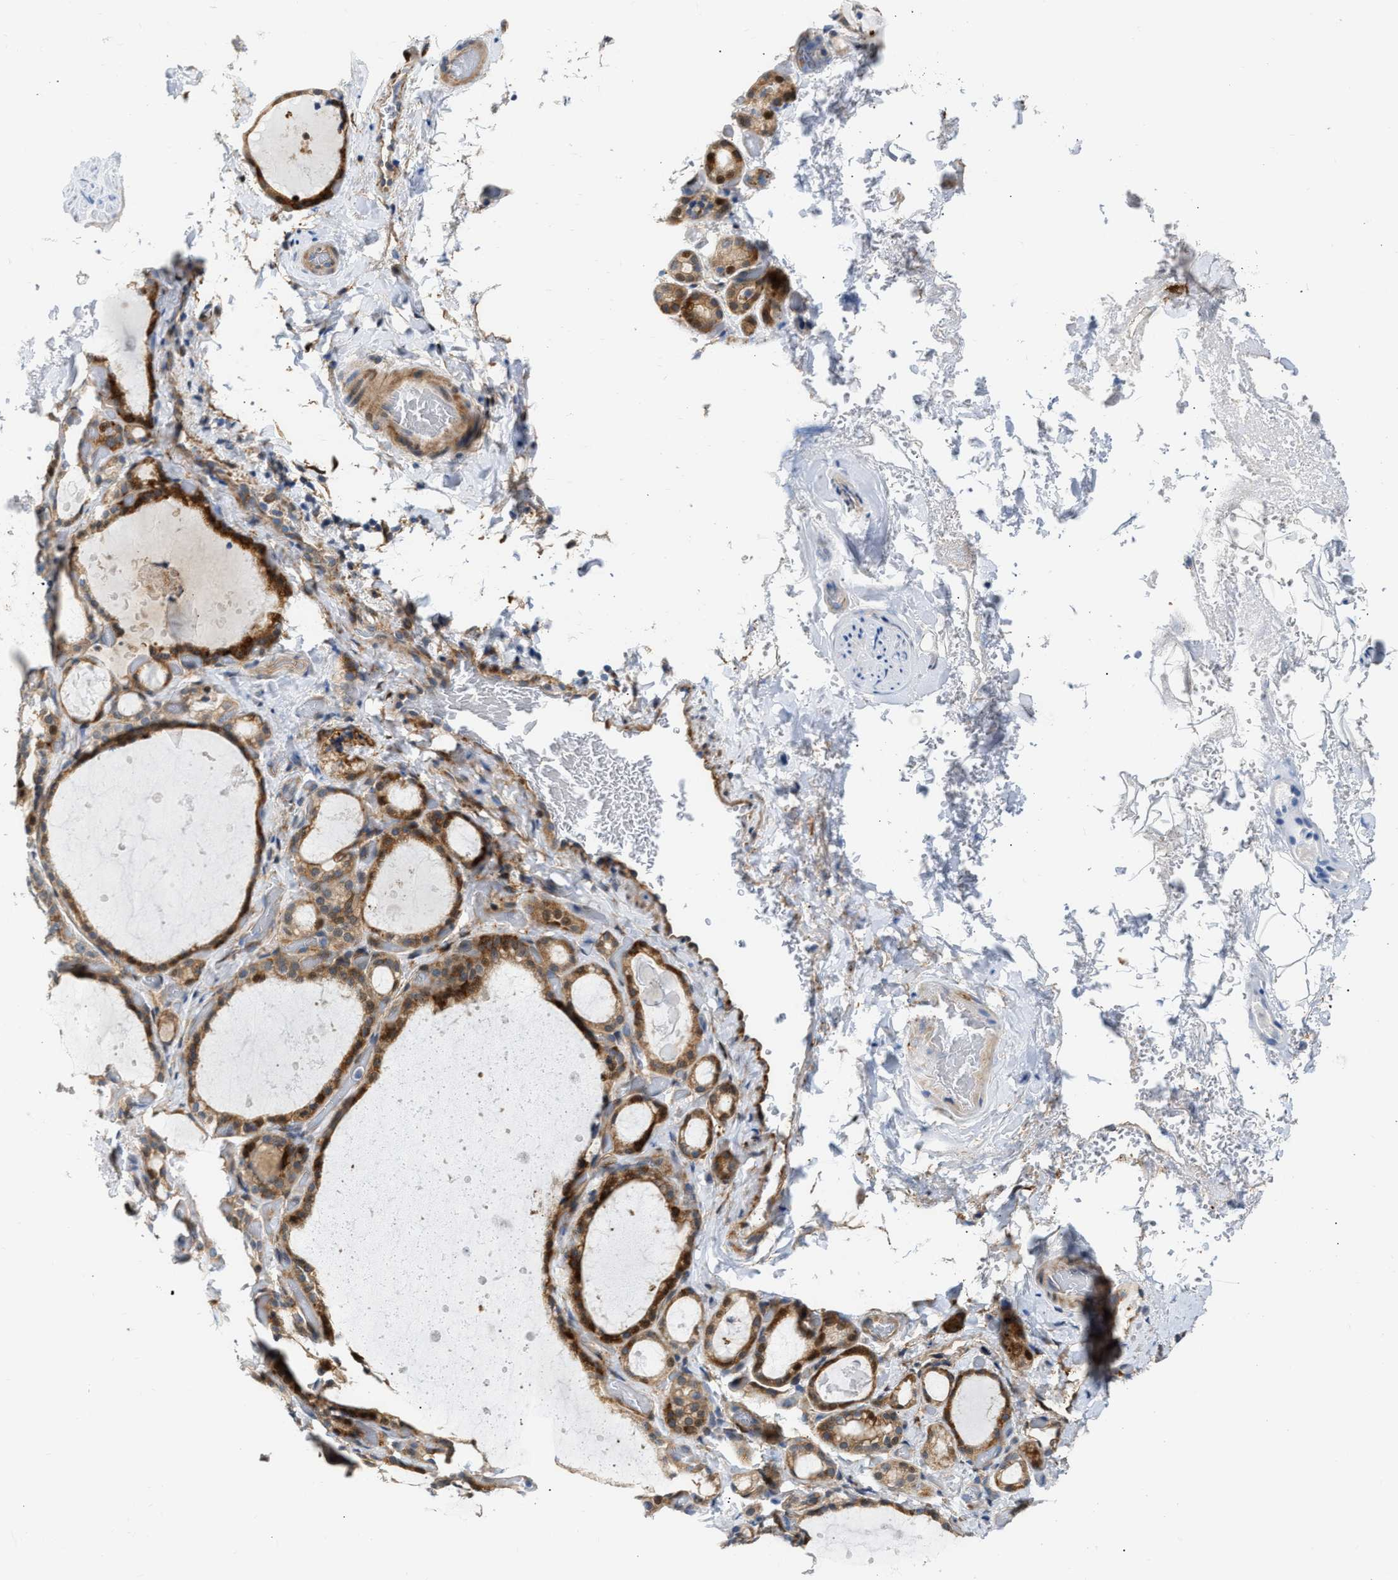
{"staining": {"intensity": "moderate", "quantity": ">75%", "location": "cytoplasmic/membranous"}, "tissue": "thyroid gland", "cell_type": "Glandular cells", "image_type": "normal", "snomed": [{"axis": "morphology", "description": "Normal tissue, NOS"}, {"axis": "topography", "description": "Thyroid gland"}], "caption": "Brown immunohistochemical staining in unremarkable thyroid gland shows moderate cytoplasmic/membranous staining in approximately >75% of glandular cells.", "gene": "FHL1", "patient": {"sex": "female", "age": 44}}